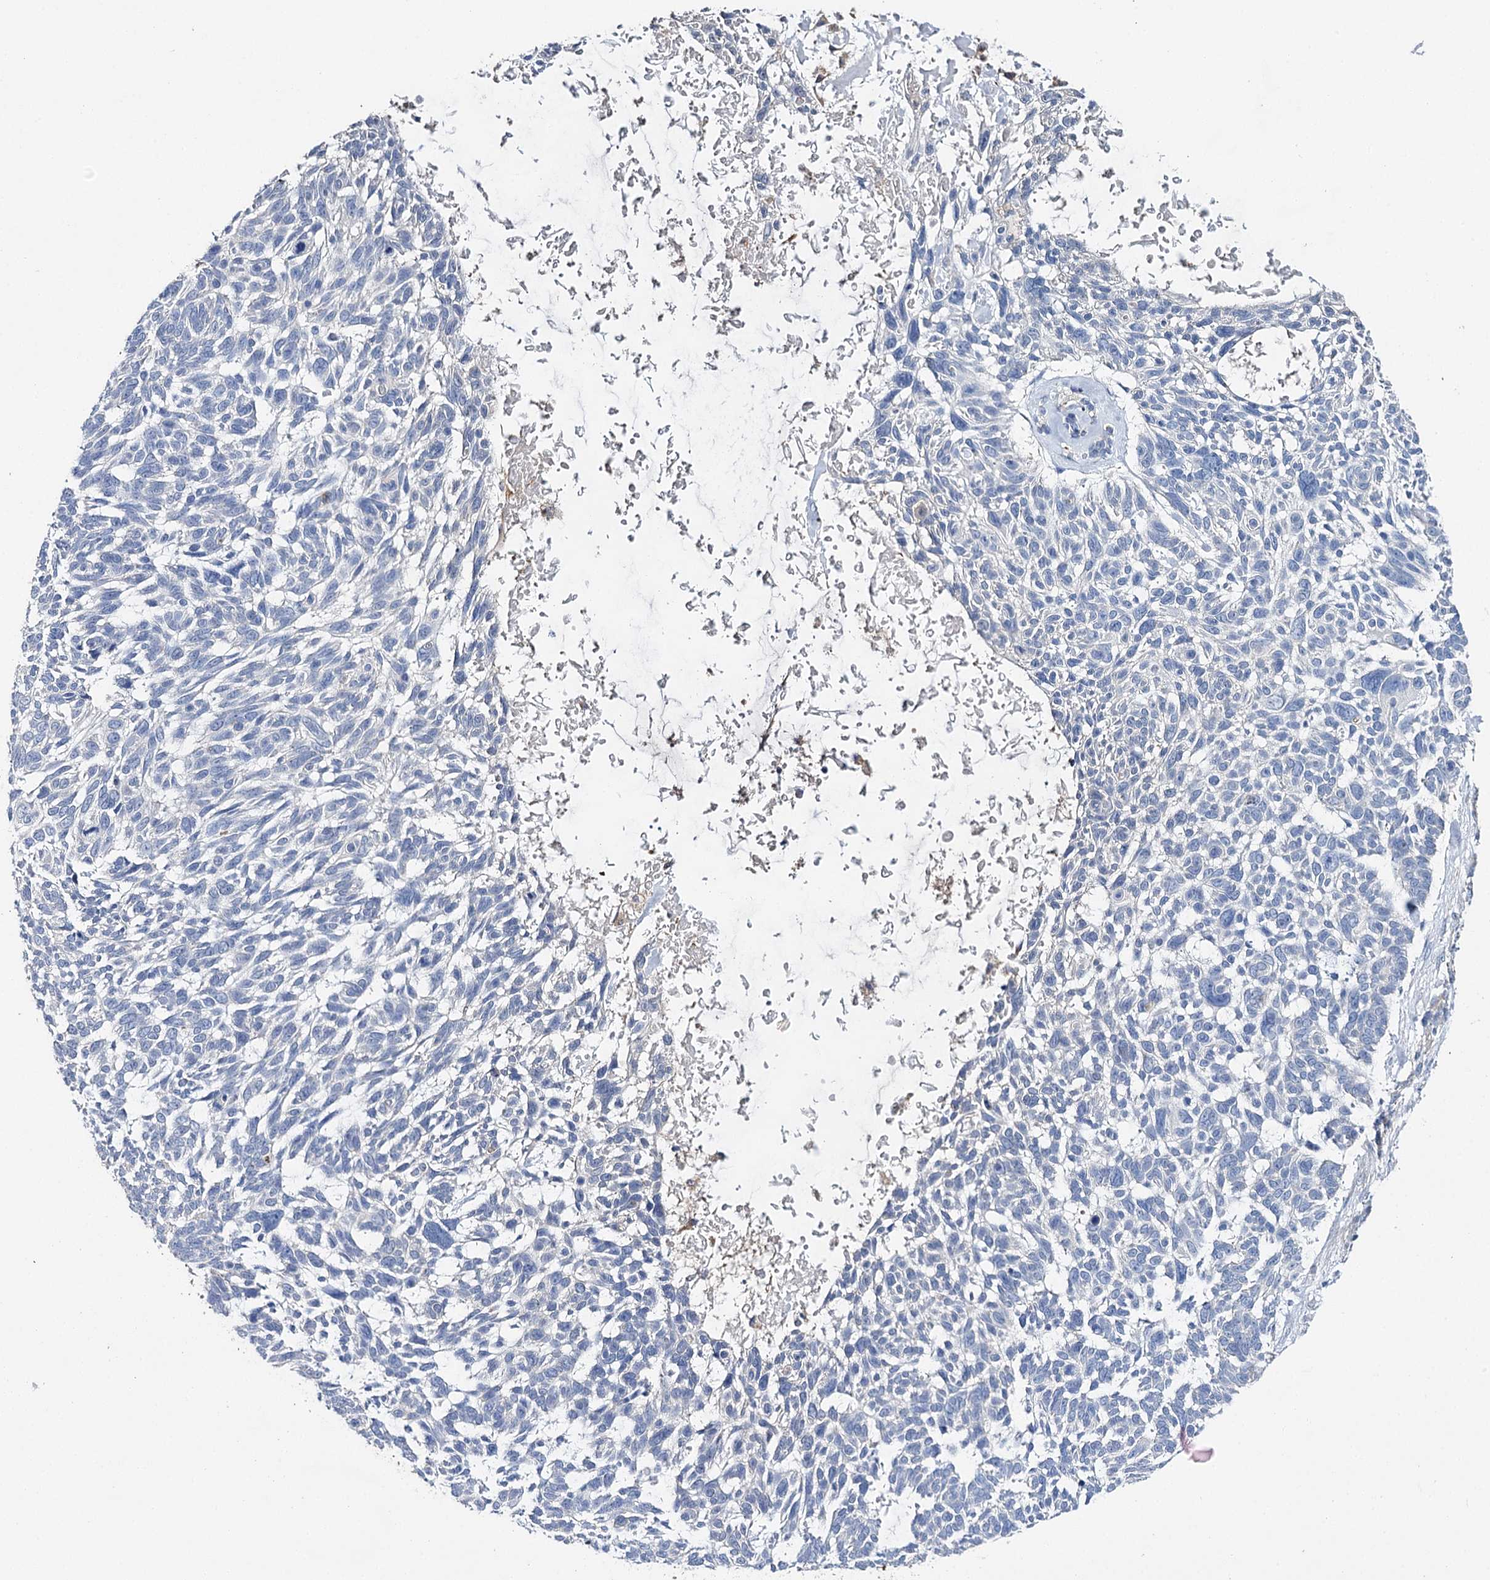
{"staining": {"intensity": "negative", "quantity": "none", "location": "none"}, "tissue": "skin cancer", "cell_type": "Tumor cells", "image_type": "cancer", "snomed": [{"axis": "morphology", "description": "Basal cell carcinoma"}, {"axis": "topography", "description": "Skin"}], "caption": "Tumor cells are negative for protein expression in human skin cancer (basal cell carcinoma). (Stains: DAB (3,3'-diaminobenzidine) IHC with hematoxylin counter stain, Microscopy: brightfield microscopy at high magnification).", "gene": "EPYC", "patient": {"sex": "male", "age": 88}}